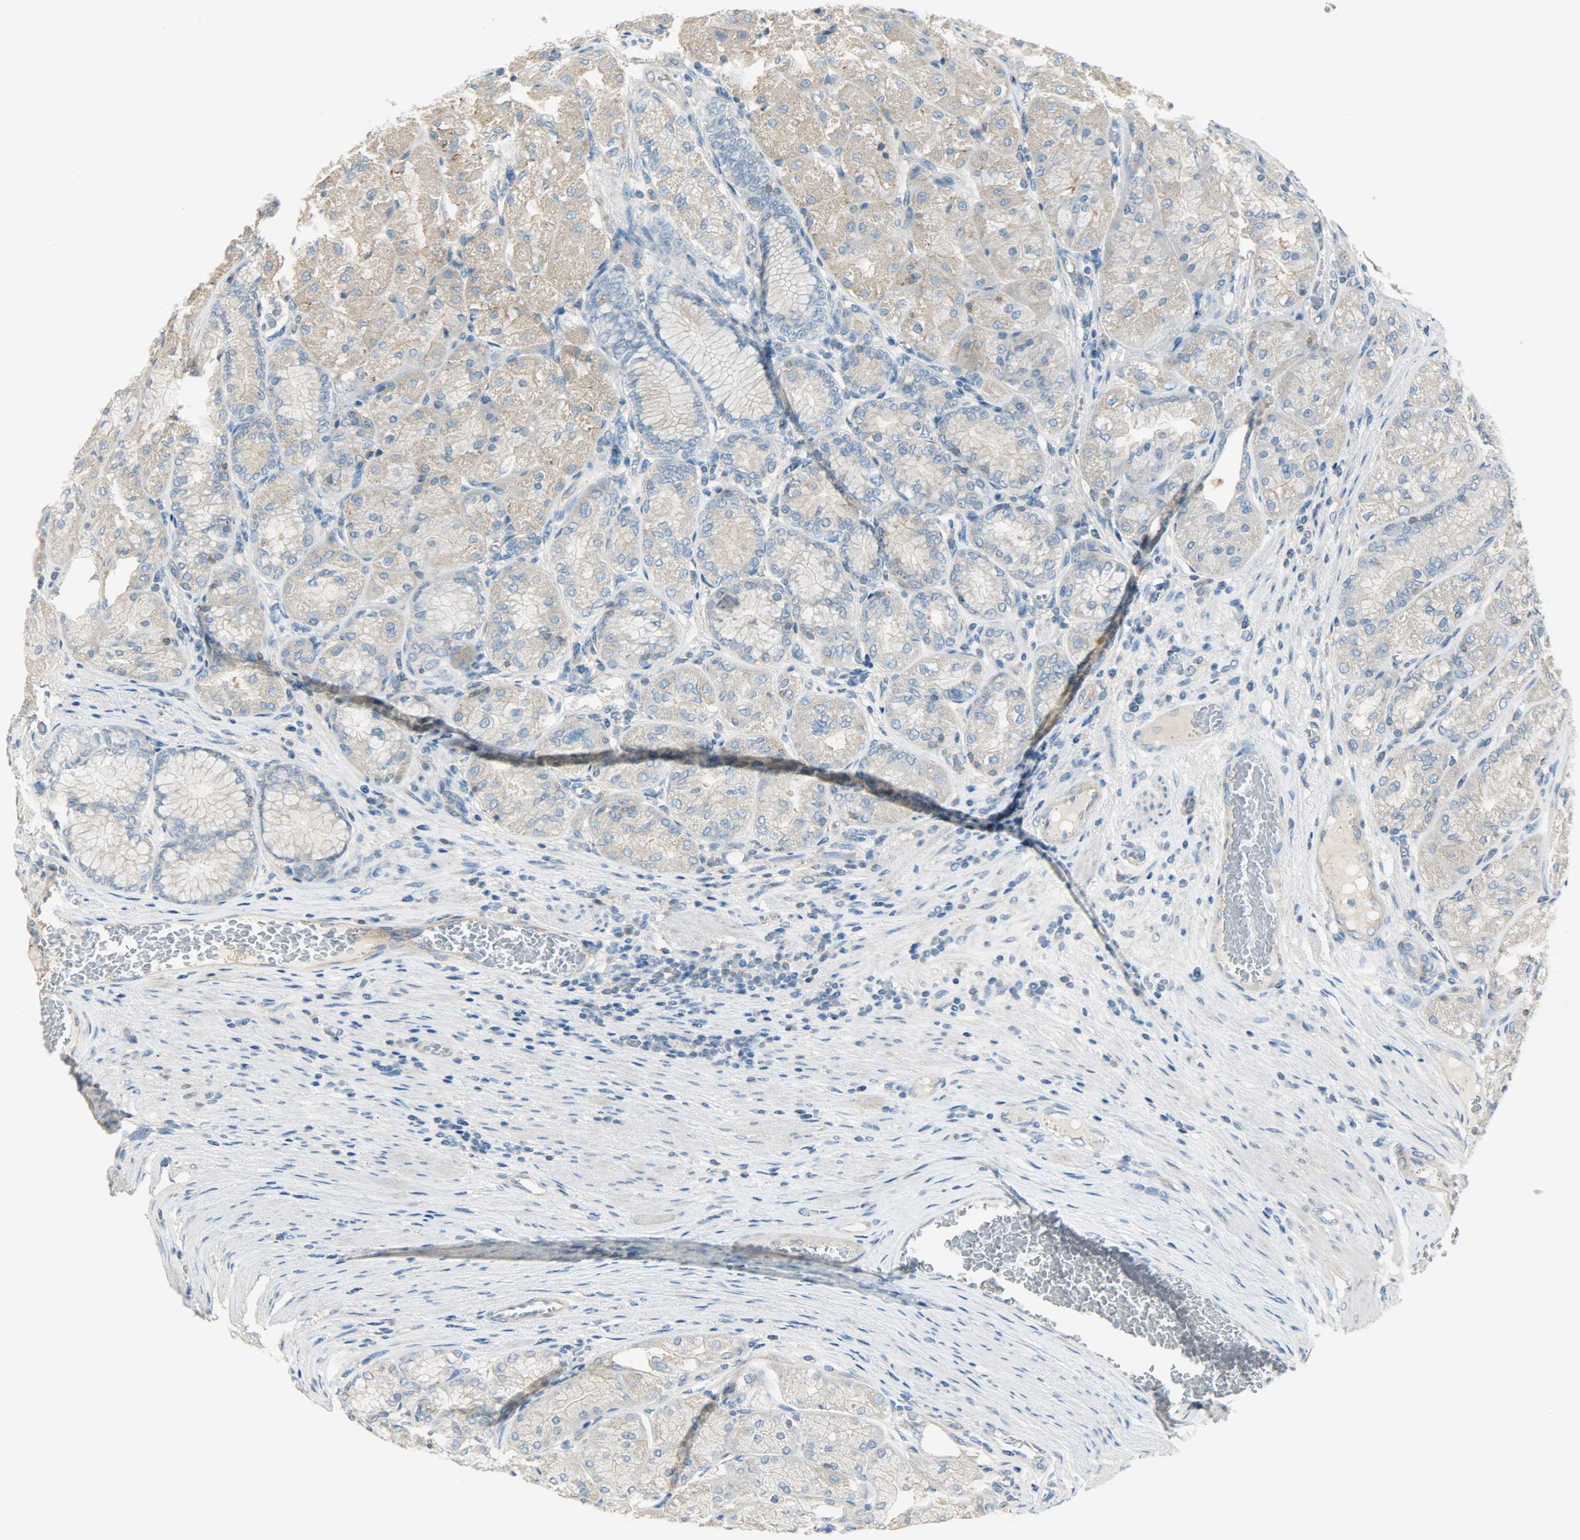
{"staining": {"intensity": "weak", "quantity": "25%-75%", "location": "cytoplasmic/membranous"}, "tissue": "stomach", "cell_type": "Glandular cells", "image_type": "normal", "snomed": [{"axis": "morphology", "description": "Normal tissue, NOS"}, {"axis": "morphology", "description": "Adenocarcinoma, NOS"}, {"axis": "topography", "description": "Stomach"}, {"axis": "topography", "description": "Stomach, lower"}], "caption": "Protein staining of unremarkable stomach demonstrates weak cytoplasmic/membranous staining in about 25%-75% of glandular cells.", "gene": "TSC22D2", "patient": {"sex": "female", "age": 65}}